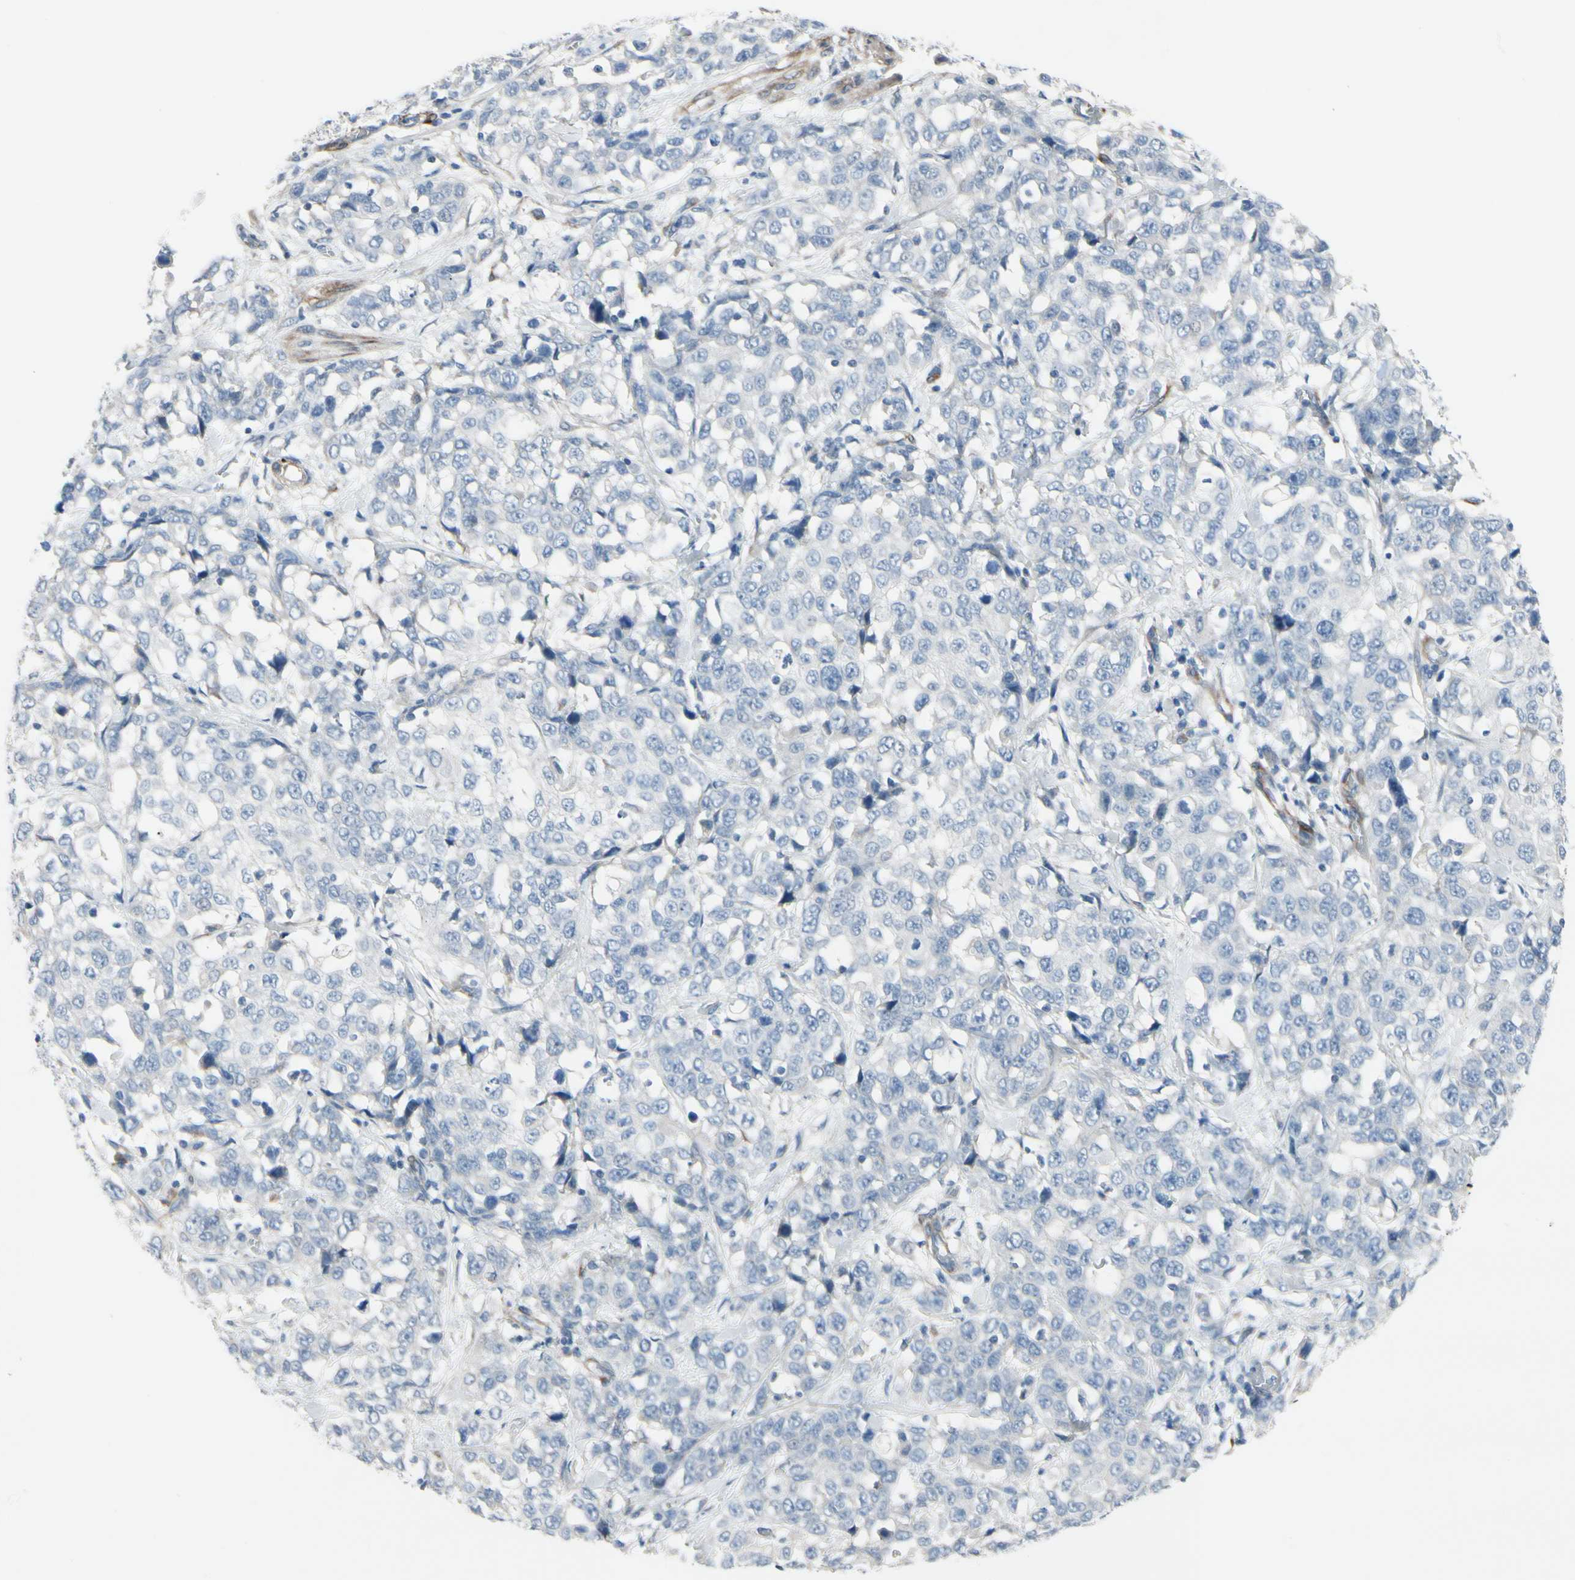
{"staining": {"intensity": "negative", "quantity": "none", "location": "none"}, "tissue": "stomach cancer", "cell_type": "Tumor cells", "image_type": "cancer", "snomed": [{"axis": "morphology", "description": "Normal tissue, NOS"}, {"axis": "morphology", "description": "Adenocarcinoma, NOS"}, {"axis": "topography", "description": "Stomach"}], "caption": "IHC image of stomach cancer stained for a protein (brown), which displays no staining in tumor cells.", "gene": "MAP2", "patient": {"sex": "male", "age": 48}}